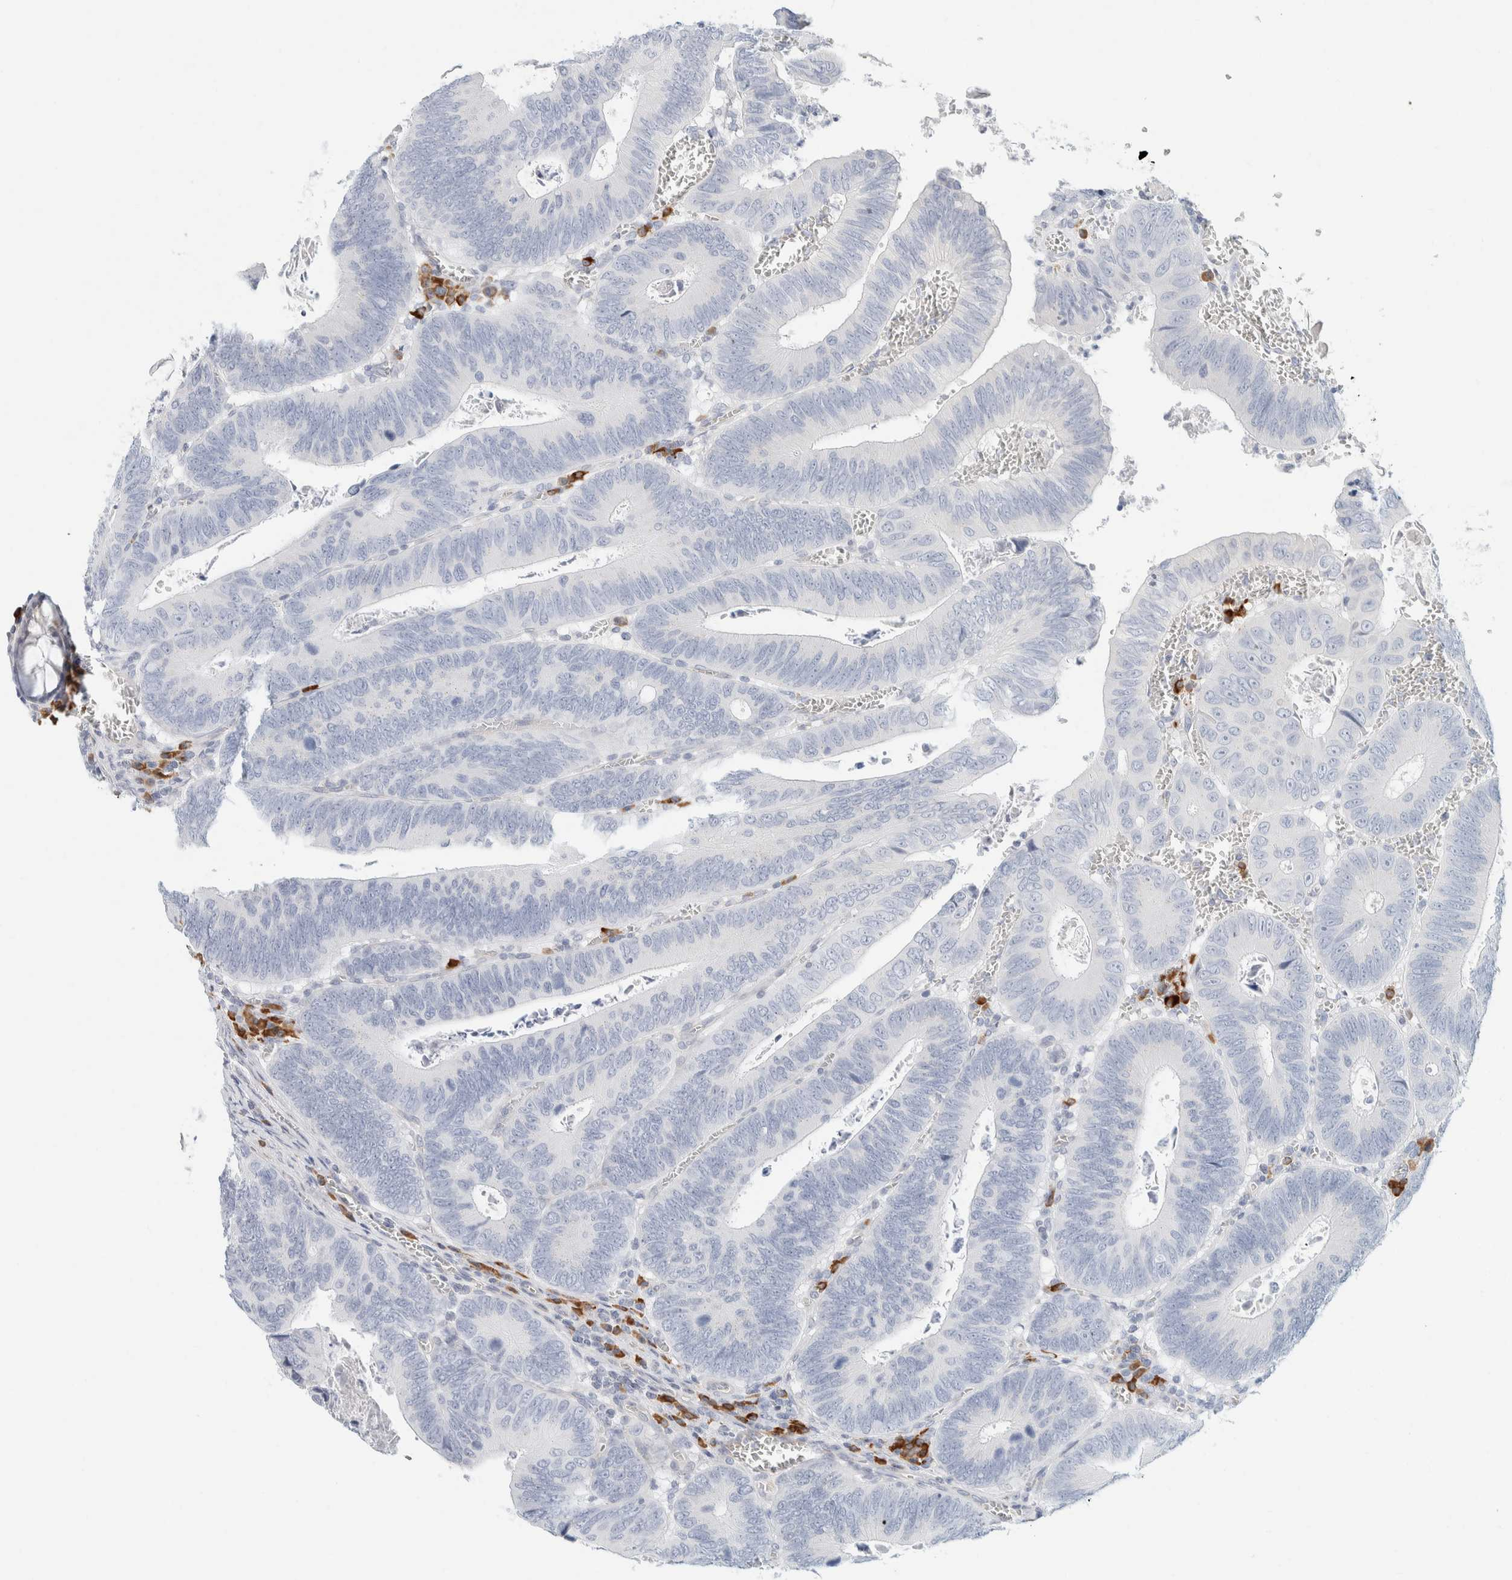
{"staining": {"intensity": "negative", "quantity": "none", "location": "none"}, "tissue": "colorectal cancer", "cell_type": "Tumor cells", "image_type": "cancer", "snomed": [{"axis": "morphology", "description": "Inflammation, NOS"}, {"axis": "morphology", "description": "Adenocarcinoma, NOS"}, {"axis": "topography", "description": "Colon"}], "caption": "Tumor cells show no significant staining in colorectal cancer (adenocarcinoma).", "gene": "ARHGAP27", "patient": {"sex": "male", "age": 72}}